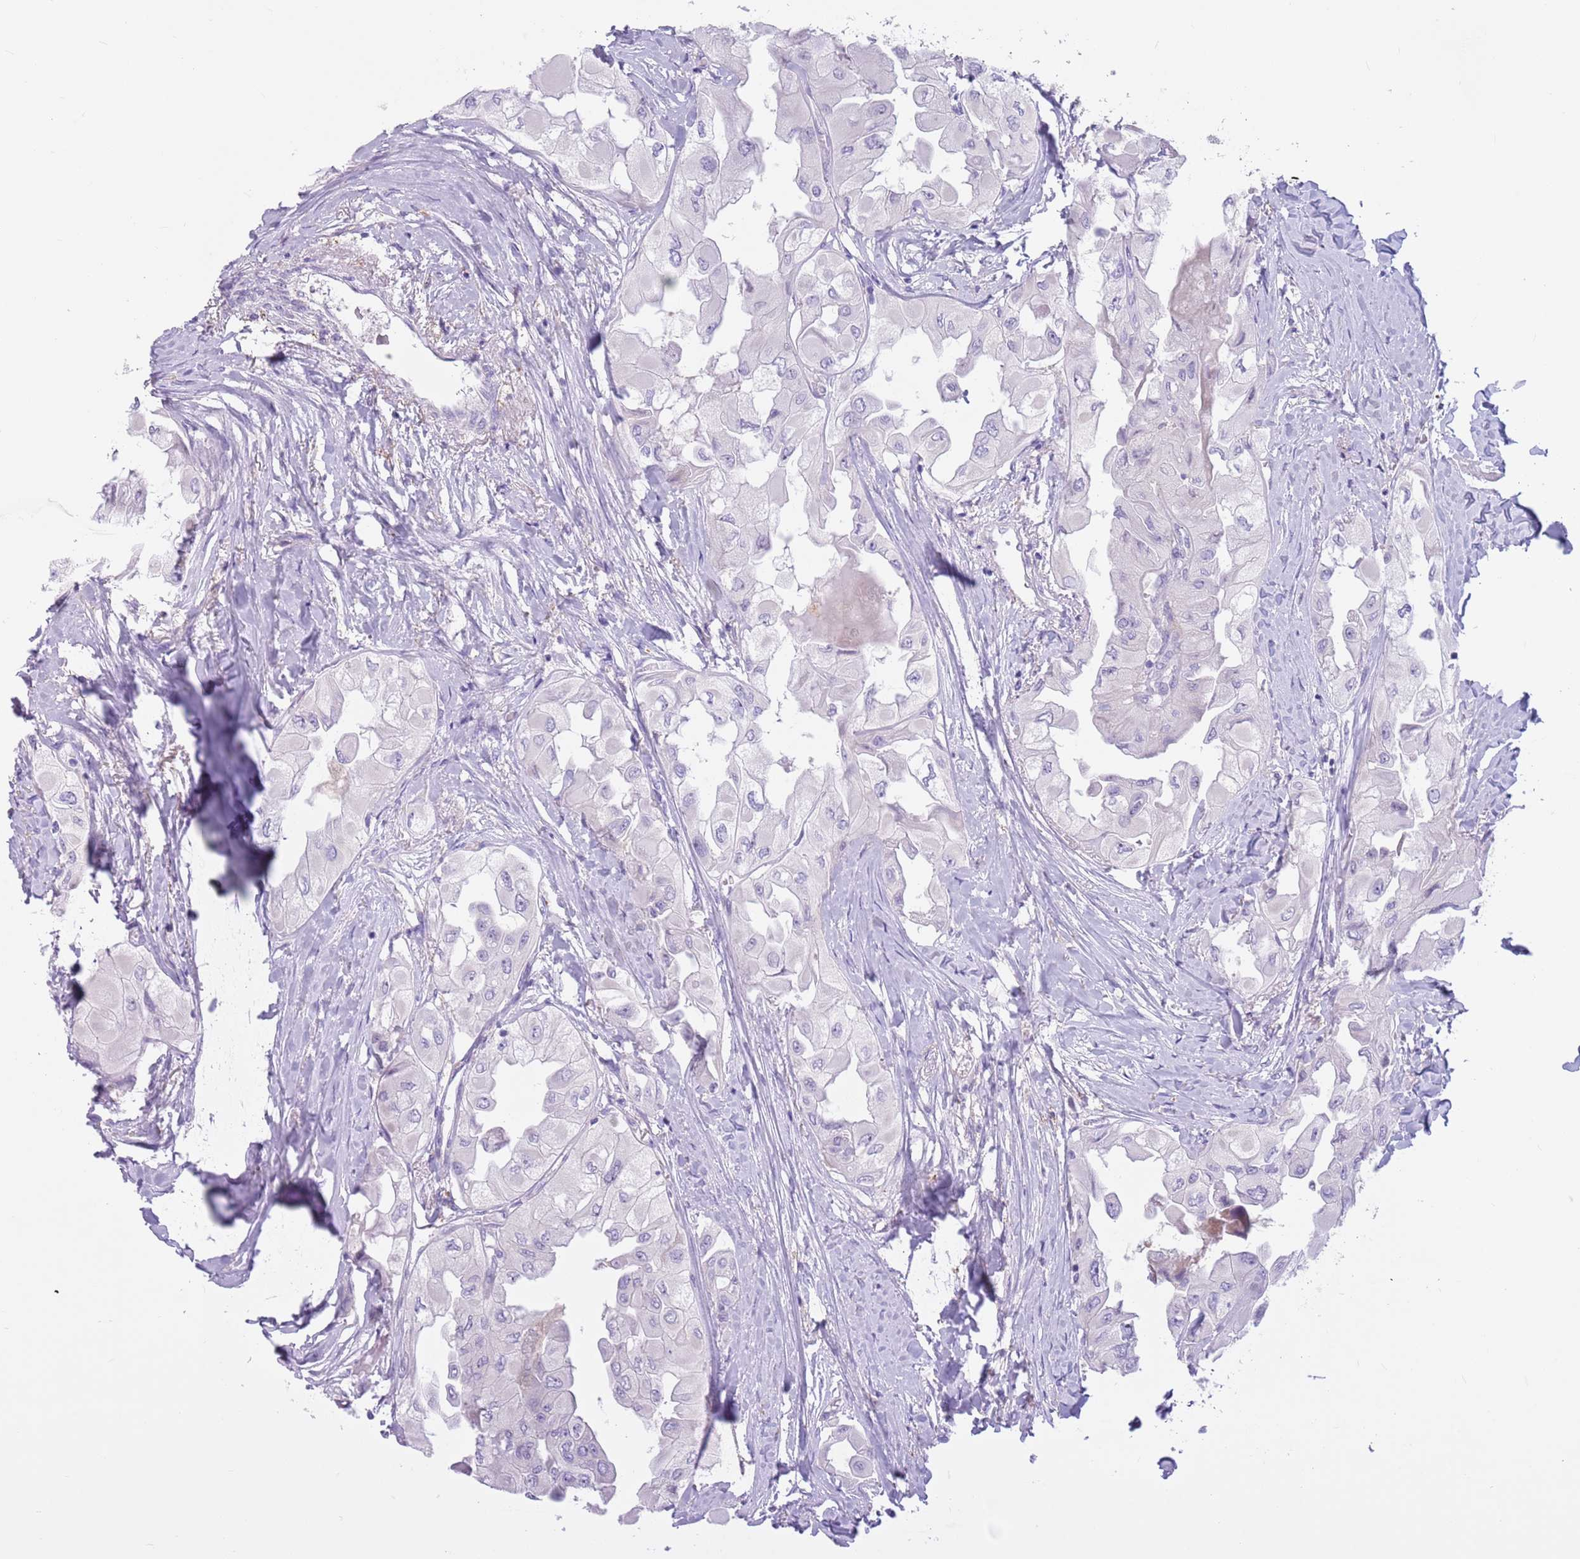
{"staining": {"intensity": "negative", "quantity": "none", "location": "none"}, "tissue": "thyroid cancer", "cell_type": "Tumor cells", "image_type": "cancer", "snomed": [{"axis": "morphology", "description": "Normal tissue, NOS"}, {"axis": "morphology", "description": "Papillary adenocarcinoma, NOS"}, {"axis": "topography", "description": "Thyroid gland"}], "caption": "Protein analysis of thyroid cancer displays no significant positivity in tumor cells.", "gene": "SNX6", "patient": {"sex": "female", "age": 59}}